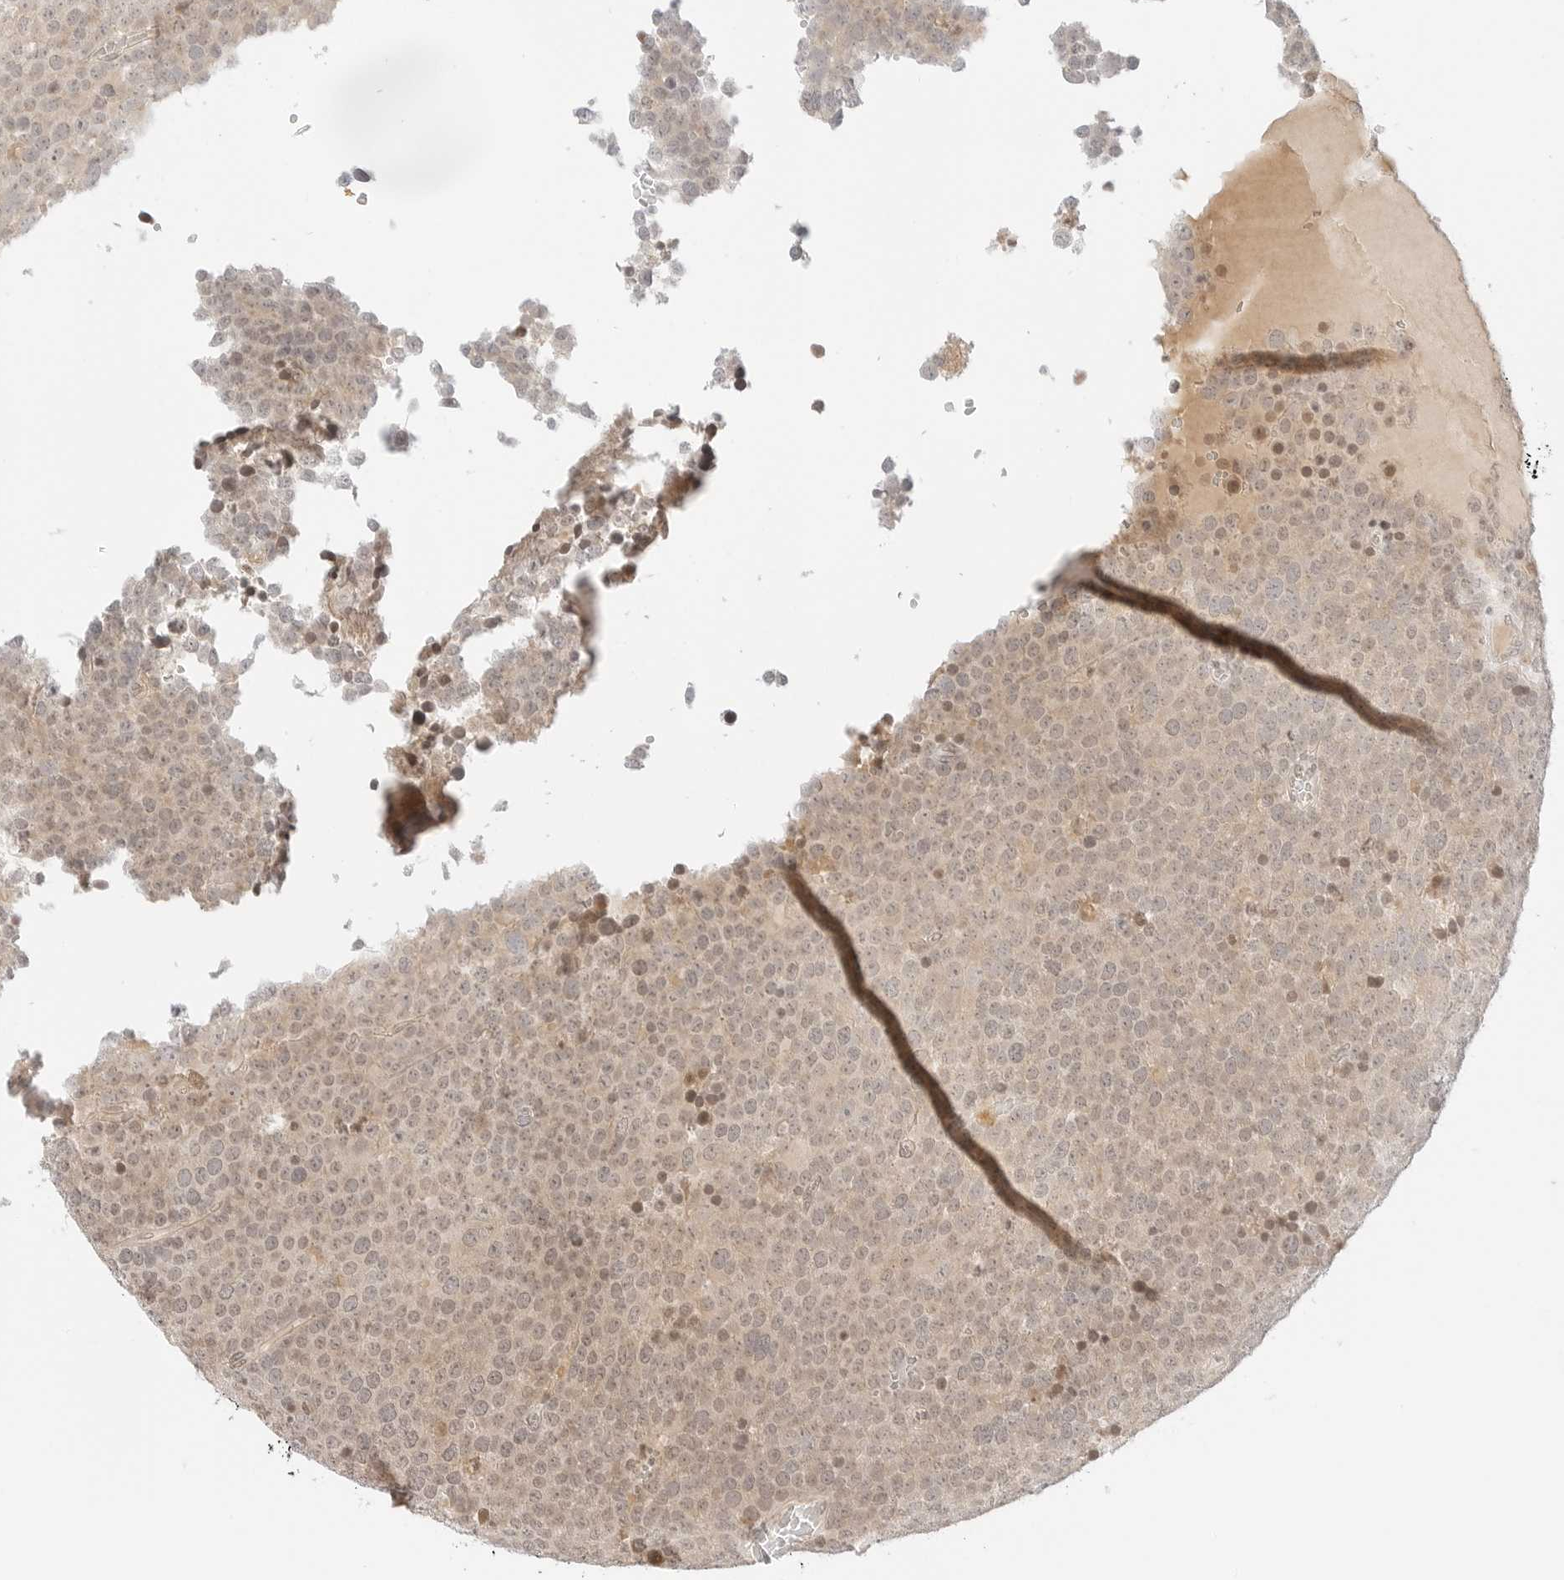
{"staining": {"intensity": "weak", "quantity": "25%-75%", "location": "cytoplasmic/membranous"}, "tissue": "testis cancer", "cell_type": "Tumor cells", "image_type": "cancer", "snomed": [{"axis": "morphology", "description": "Seminoma, NOS"}, {"axis": "topography", "description": "Testis"}], "caption": "Weak cytoplasmic/membranous expression for a protein is seen in approximately 25%-75% of tumor cells of testis cancer (seminoma) using immunohistochemistry (IHC).", "gene": "RPS6KL1", "patient": {"sex": "male", "age": 71}}